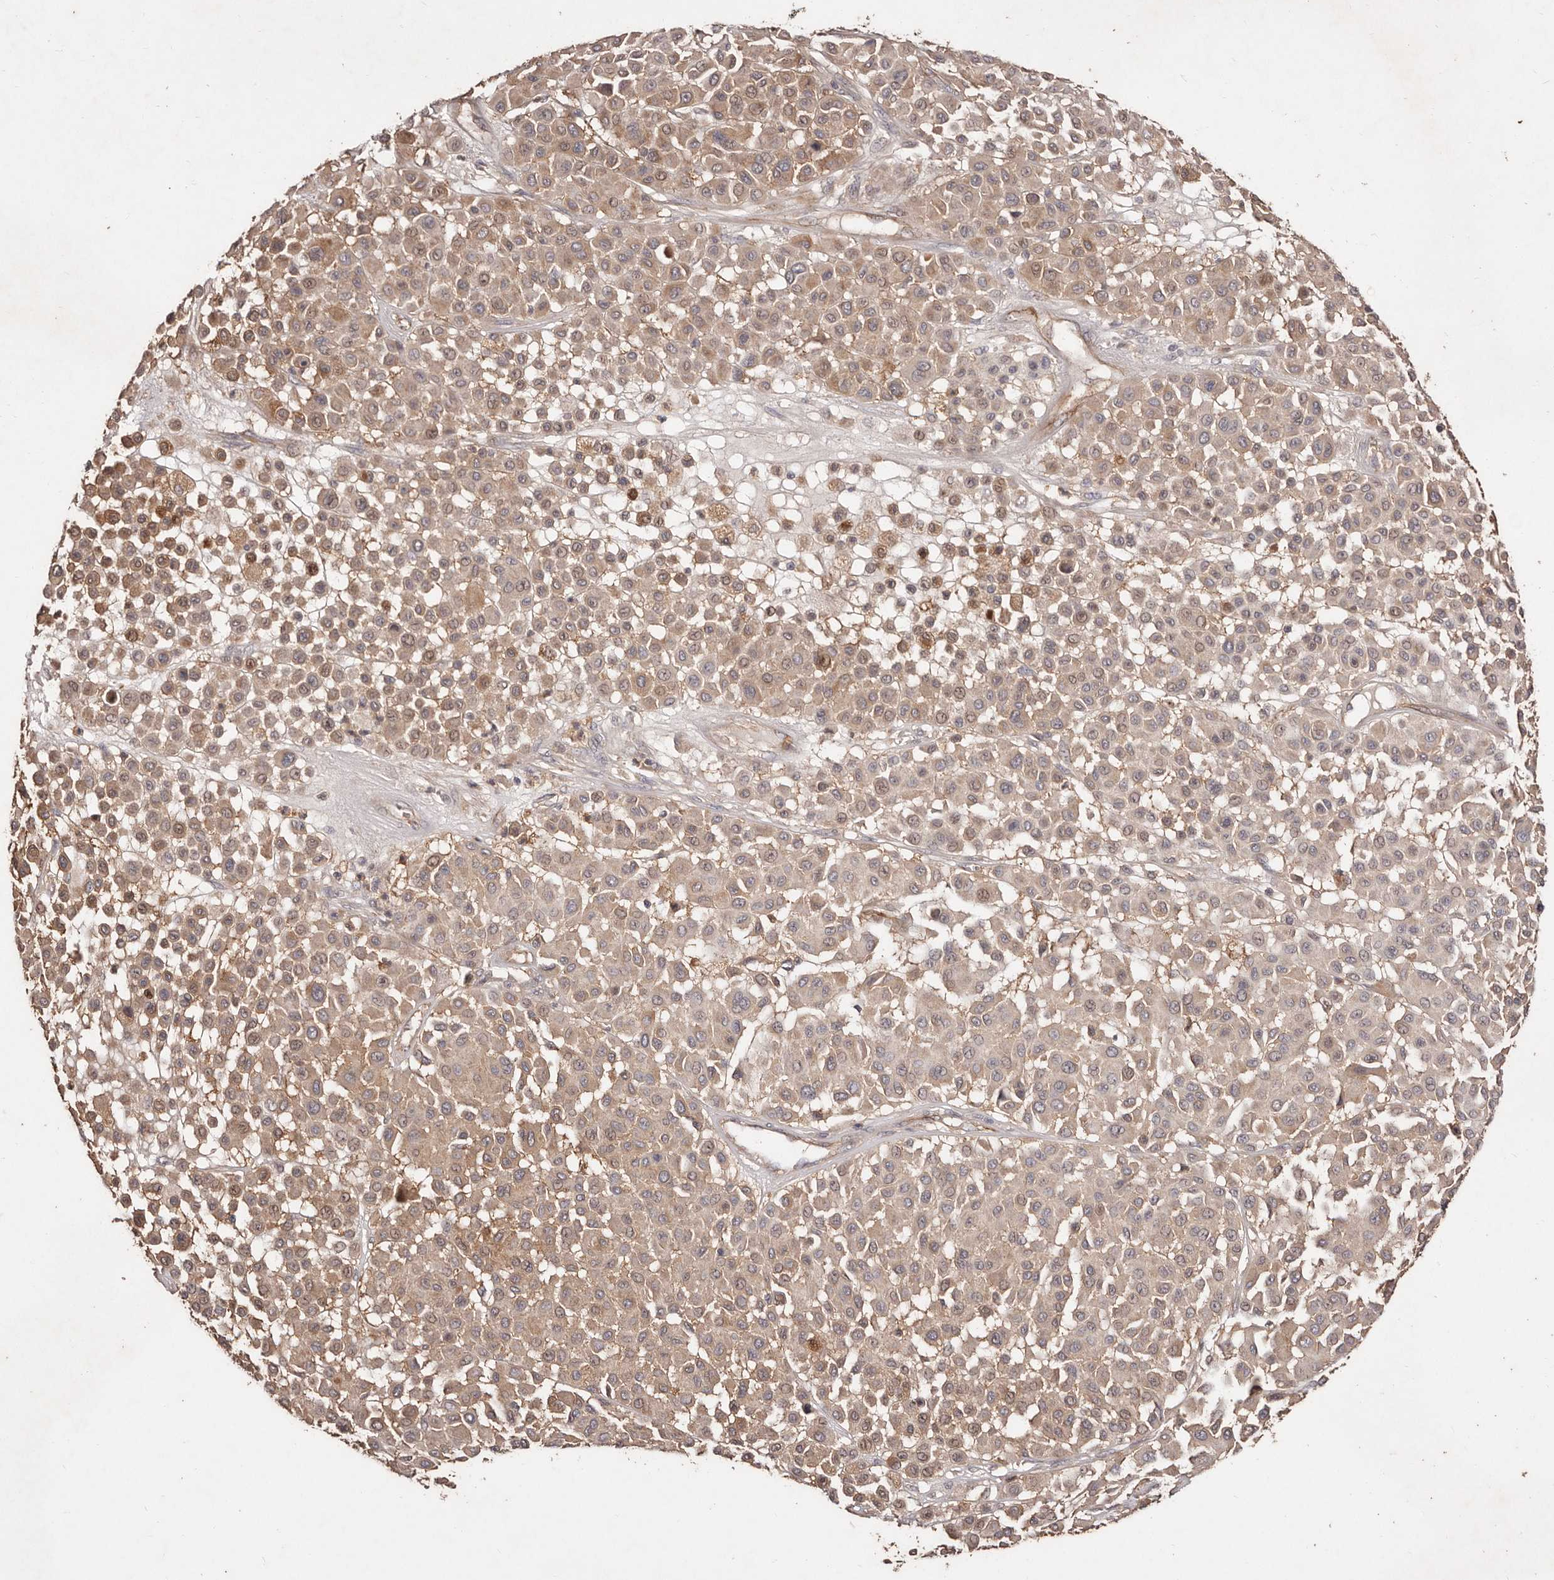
{"staining": {"intensity": "moderate", "quantity": ">75%", "location": "cytoplasmic/membranous"}, "tissue": "melanoma", "cell_type": "Tumor cells", "image_type": "cancer", "snomed": [{"axis": "morphology", "description": "Malignant melanoma, Metastatic site"}, {"axis": "topography", "description": "Soft tissue"}], "caption": "This image displays immunohistochemistry staining of human melanoma, with medium moderate cytoplasmic/membranous positivity in approximately >75% of tumor cells.", "gene": "CCL14", "patient": {"sex": "male", "age": 41}}